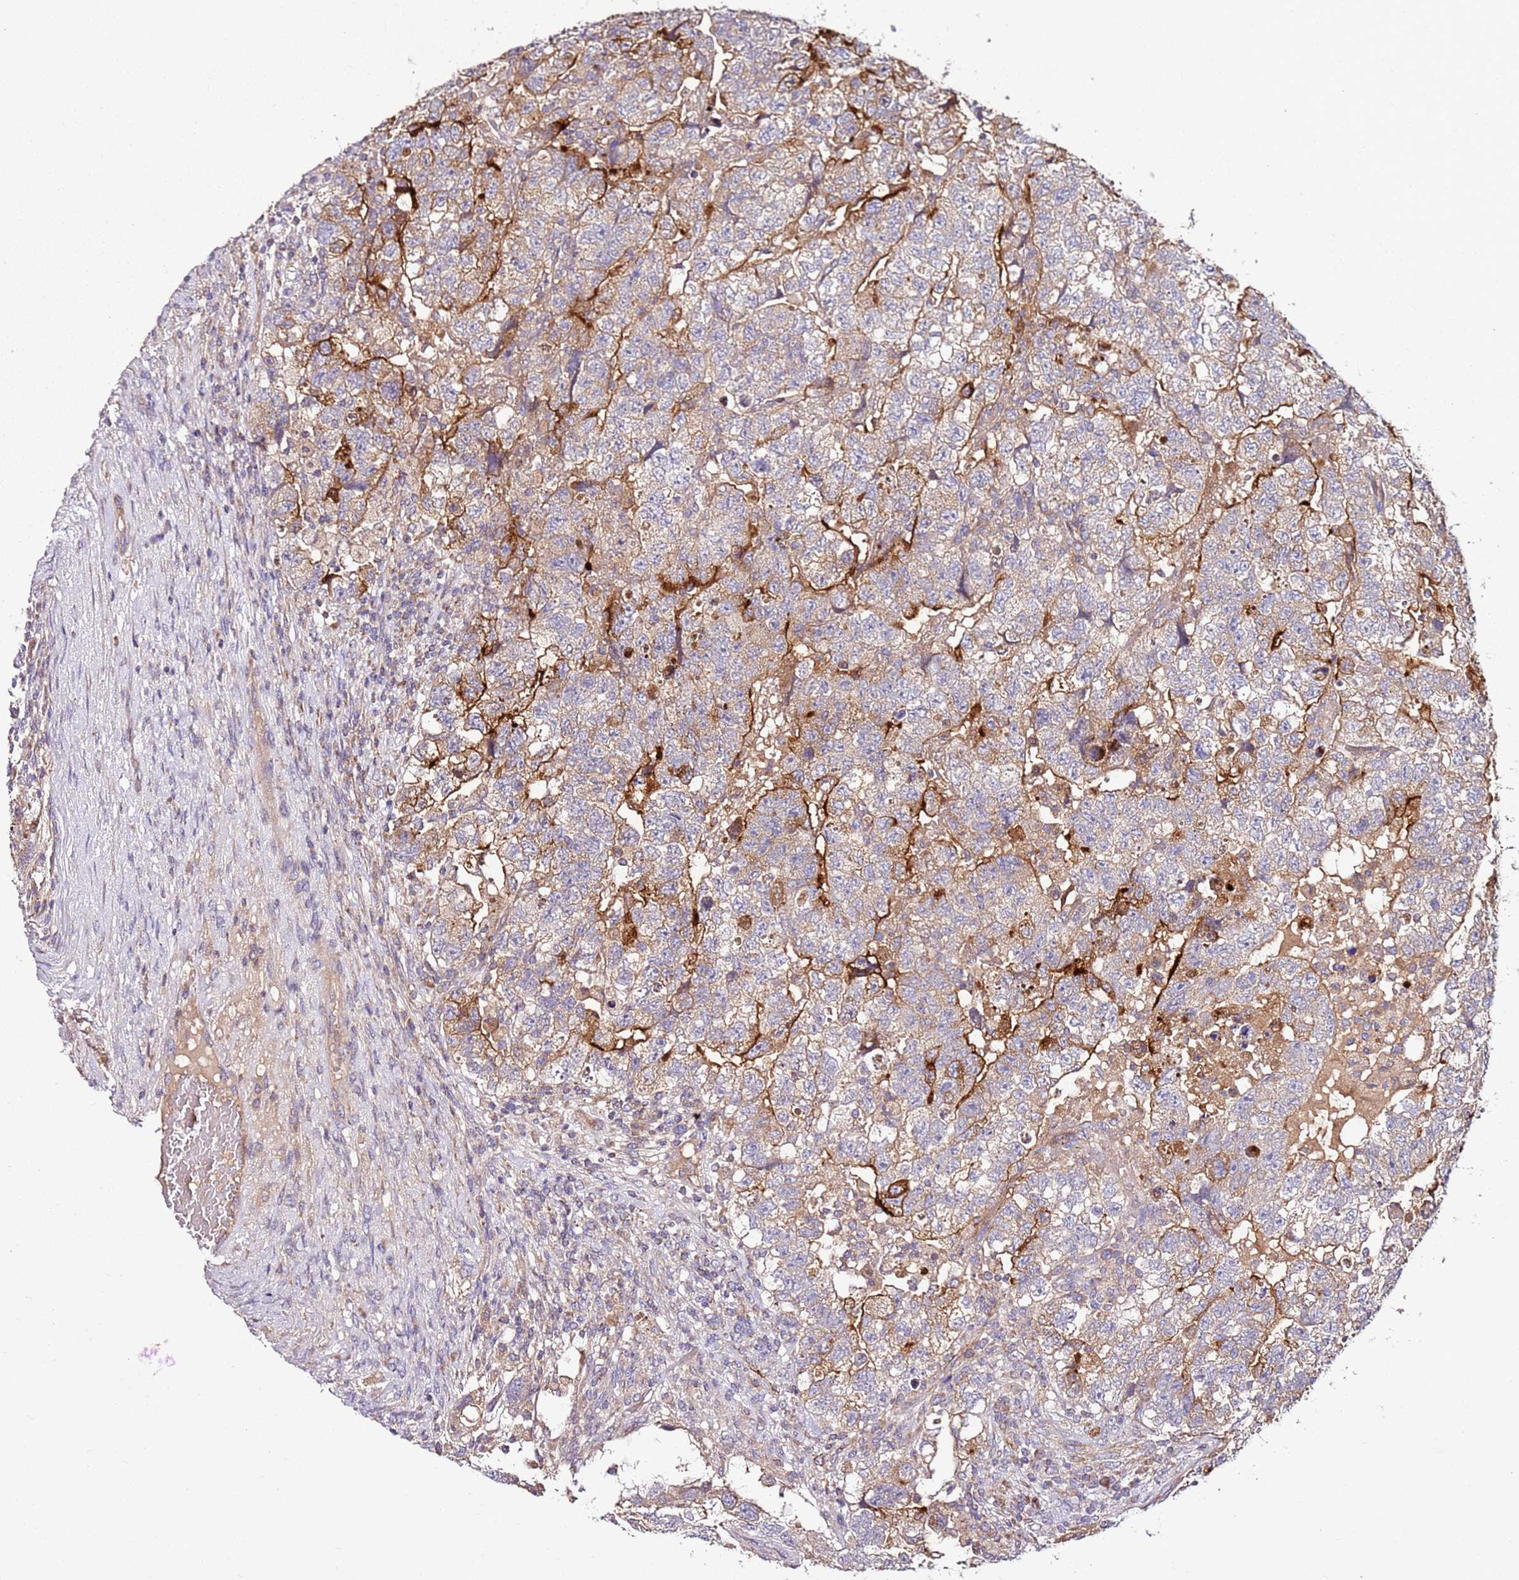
{"staining": {"intensity": "moderate", "quantity": "25%-75%", "location": "cytoplasmic/membranous"}, "tissue": "testis cancer", "cell_type": "Tumor cells", "image_type": "cancer", "snomed": [{"axis": "morphology", "description": "Normal tissue, NOS"}, {"axis": "morphology", "description": "Carcinoma, Embryonal, NOS"}, {"axis": "topography", "description": "Testis"}], "caption": "The histopathology image demonstrates staining of testis cancer (embryonal carcinoma), revealing moderate cytoplasmic/membranous protein positivity (brown color) within tumor cells.", "gene": "KRTAP21-3", "patient": {"sex": "male", "age": 36}}